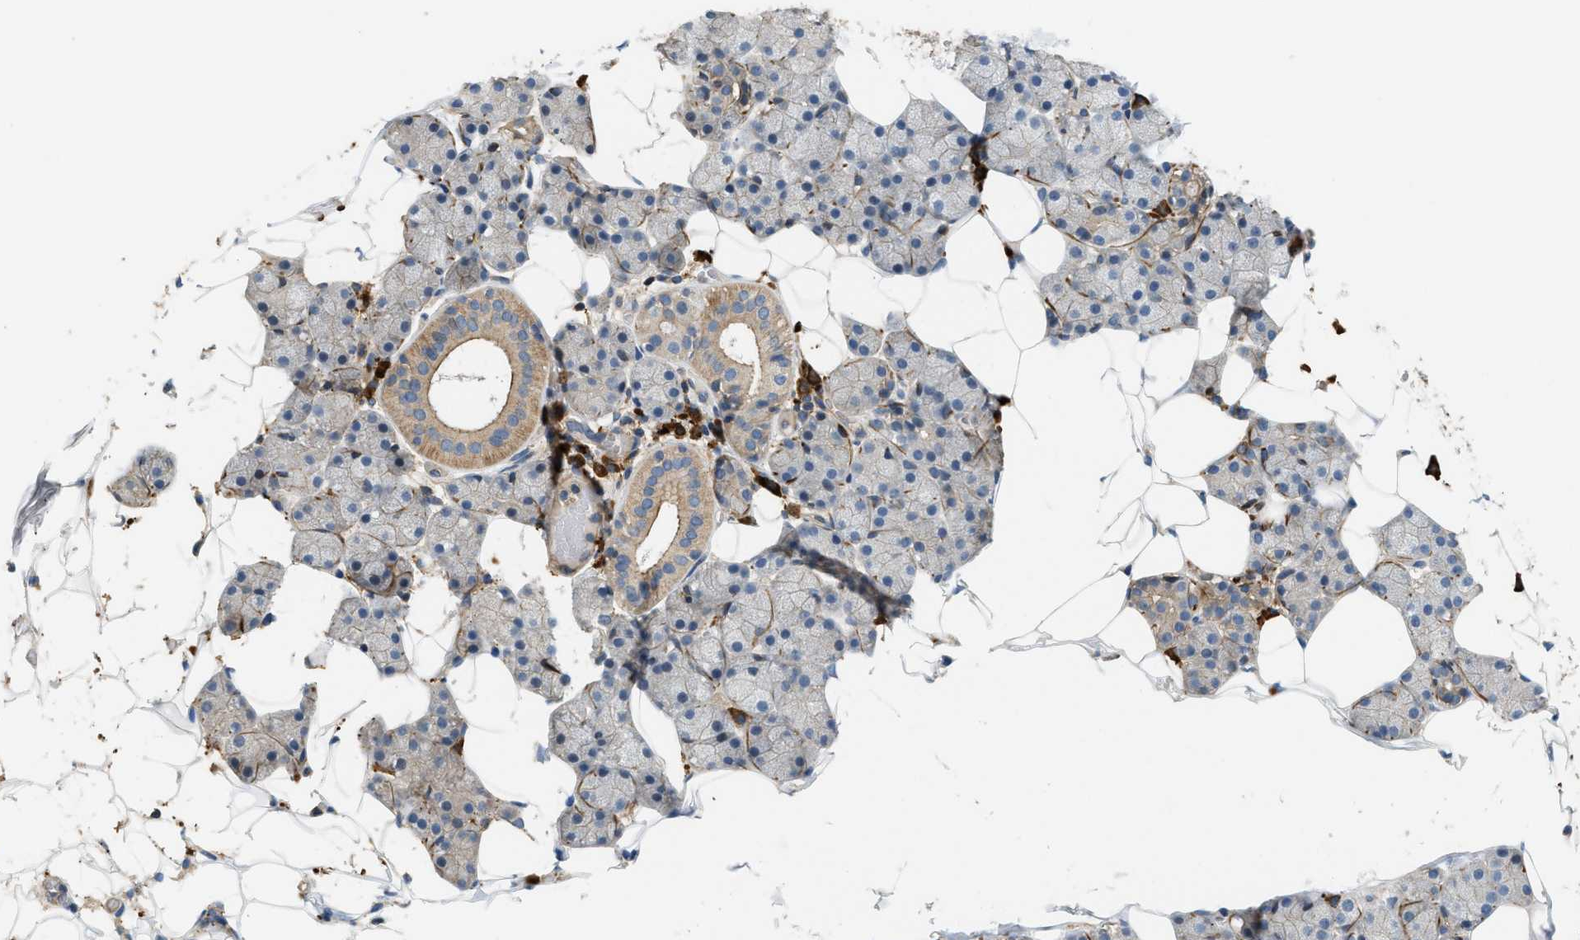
{"staining": {"intensity": "moderate", "quantity": "<25%", "location": "cytoplasmic/membranous"}, "tissue": "salivary gland", "cell_type": "Glandular cells", "image_type": "normal", "snomed": [{"axis": "morphology", "description": "Normal tissue, NOS"}, {"axis": "topography", "description": "Salivary gland"}], "caption": "Normal salivary gland displays moderate cytoplasmic/membranous positivity in about <25% of glandular cells (DAB = brown stain, brightfield microscopy at high magnification)..", "gene": "BTN3A2", "patient": {"sex": "female", "age": 33}}